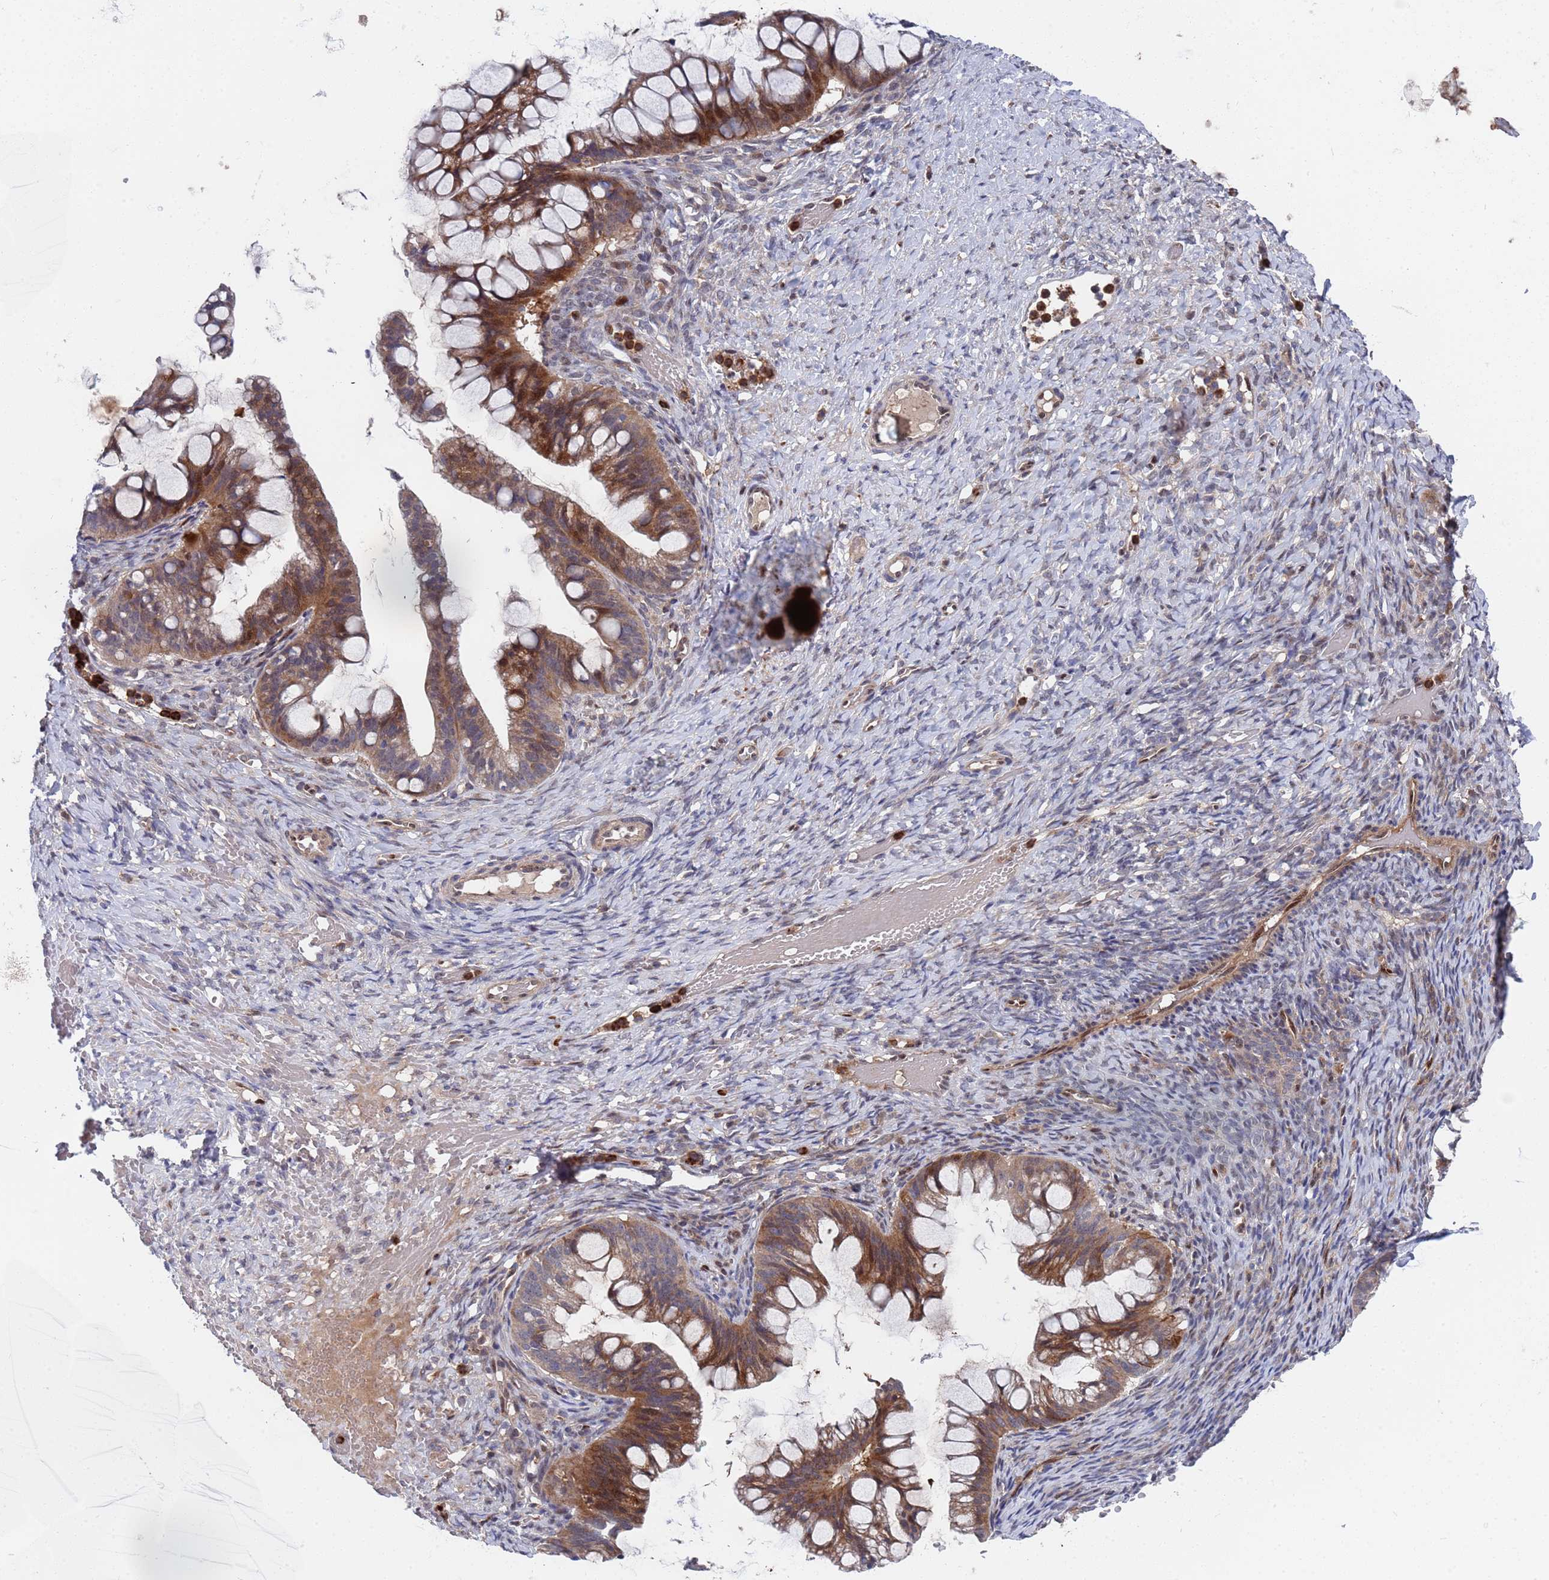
{"staining": {"intensity": "strong", "quantity": ">75%", "location": "cytoplasmic/membranous,nuclear"}, "tissue": "ovarian cancer", "cell_type": "Tumor cells", "image_type": "cancer", "snomed": [{"axis": "morphology", "description": "Cystadenocarcinoma, mucinous, NOS"}, {"axis": "topography", "description": "Ovary"}], "caption": "This image demonstrates immunohistochemistry staining of human mucinous cystadenocarcinoma (ovarian), with high strong cytoplasmic/membranous and nuclear staining in approximately >75% of tumor cells.", "gene": "TMBIM6", "patient": {"sex": "female", "age": 73}}